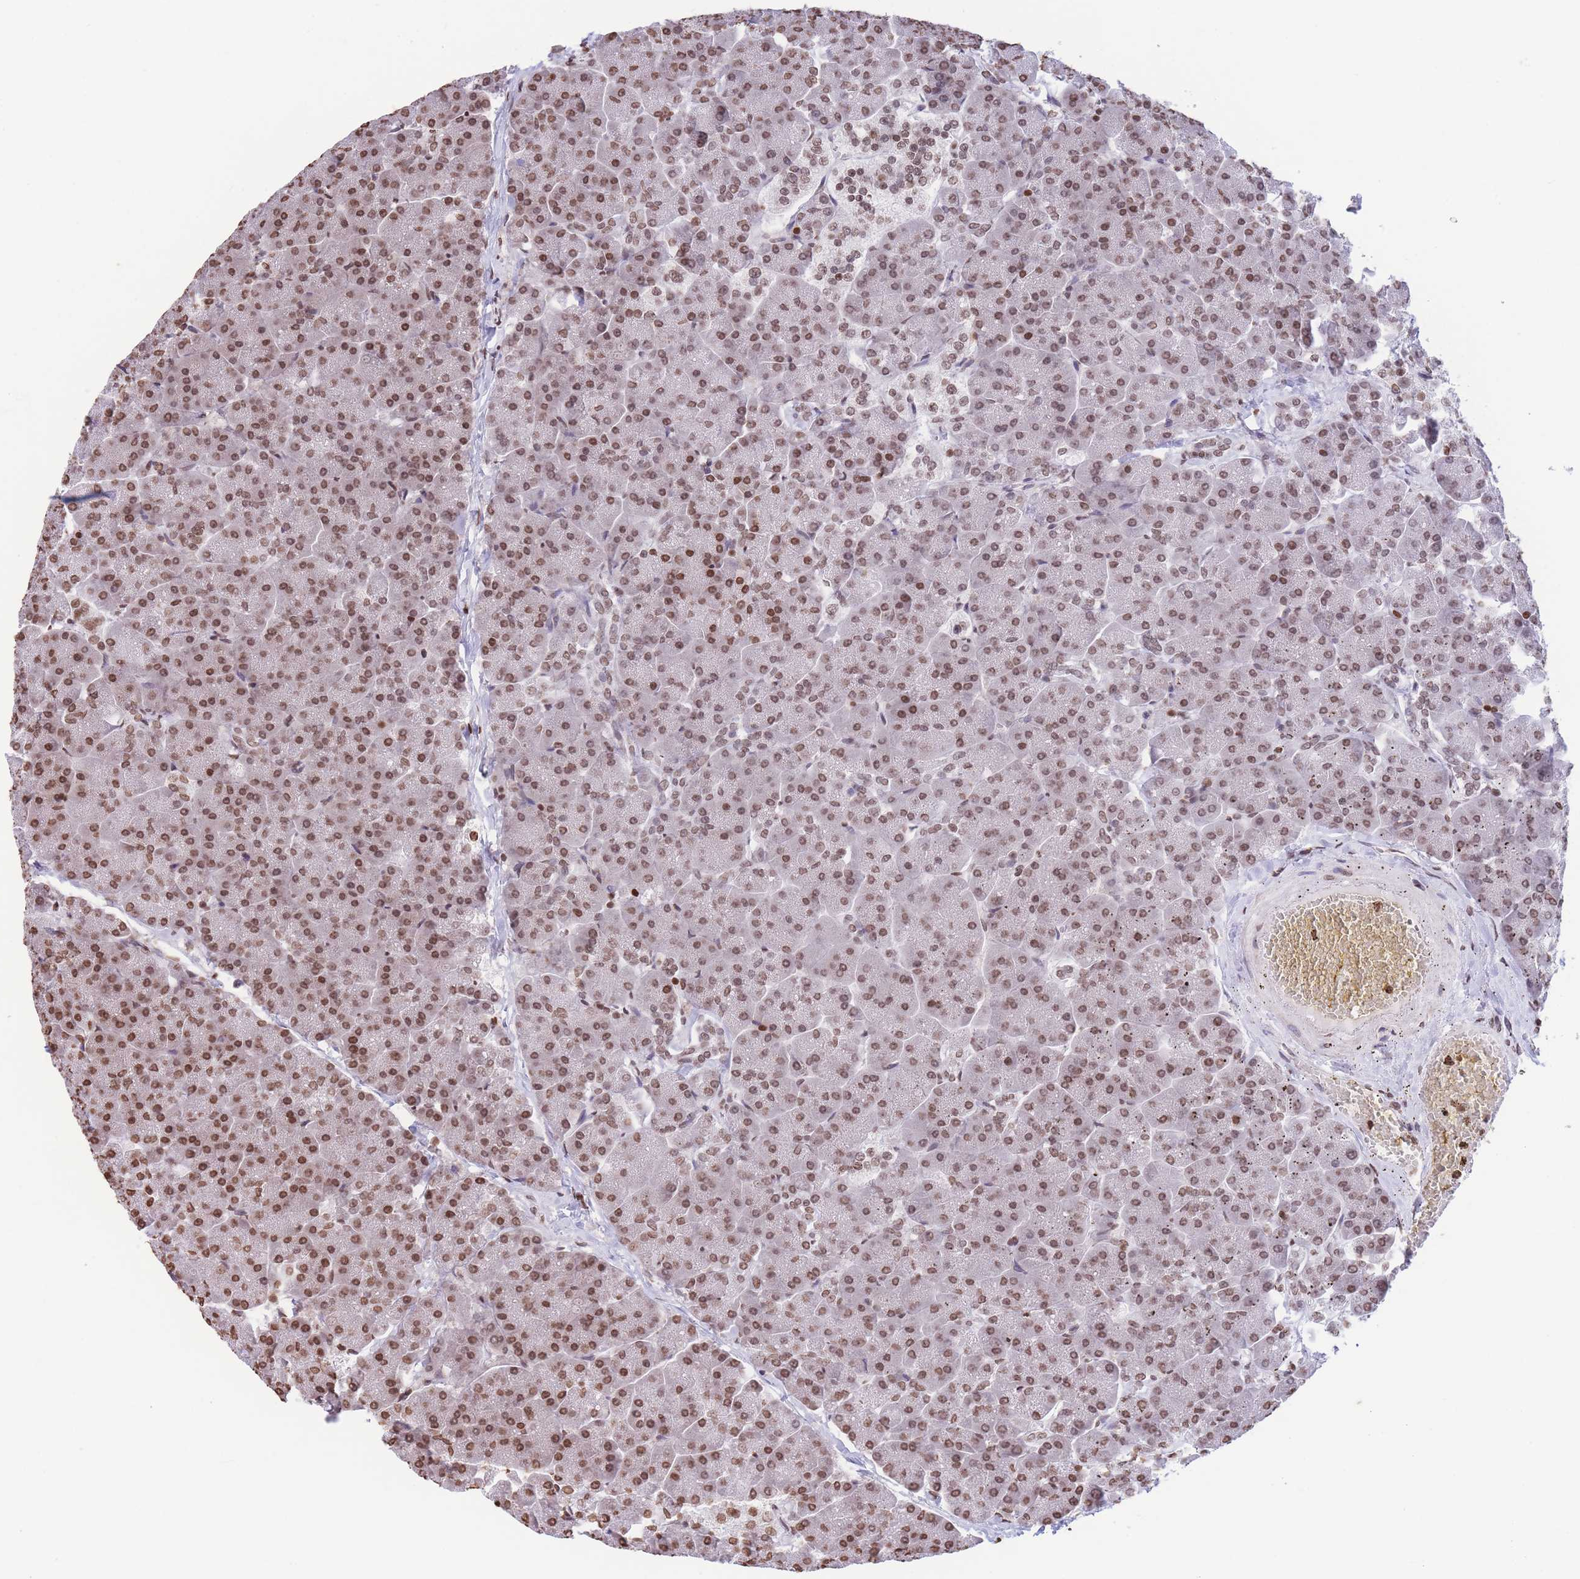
{"staining": {"intensity": "moderate", "quantity": ">75%", "location": "nuclear"}, "tissue": "pancreas", "cell_type": "Exocrine glandular cells", "image_type": "normal", "snomed": [{"axis": "morphology", "description": "Normal tissue, NOS"}, {"axis": "topography", "description": "Pancreas"}, {"axis": "topography", "description": "Peripheral nerve tissue"}], "caption": "IHC image of normal pancreas stained for a protein (brown), which exhibits medium levels of moderate nuclear expression in approximately >75% of exocrine glandular cells.", "gene": "H2BC10", "patient": {"sex": "male", "age": 54}}